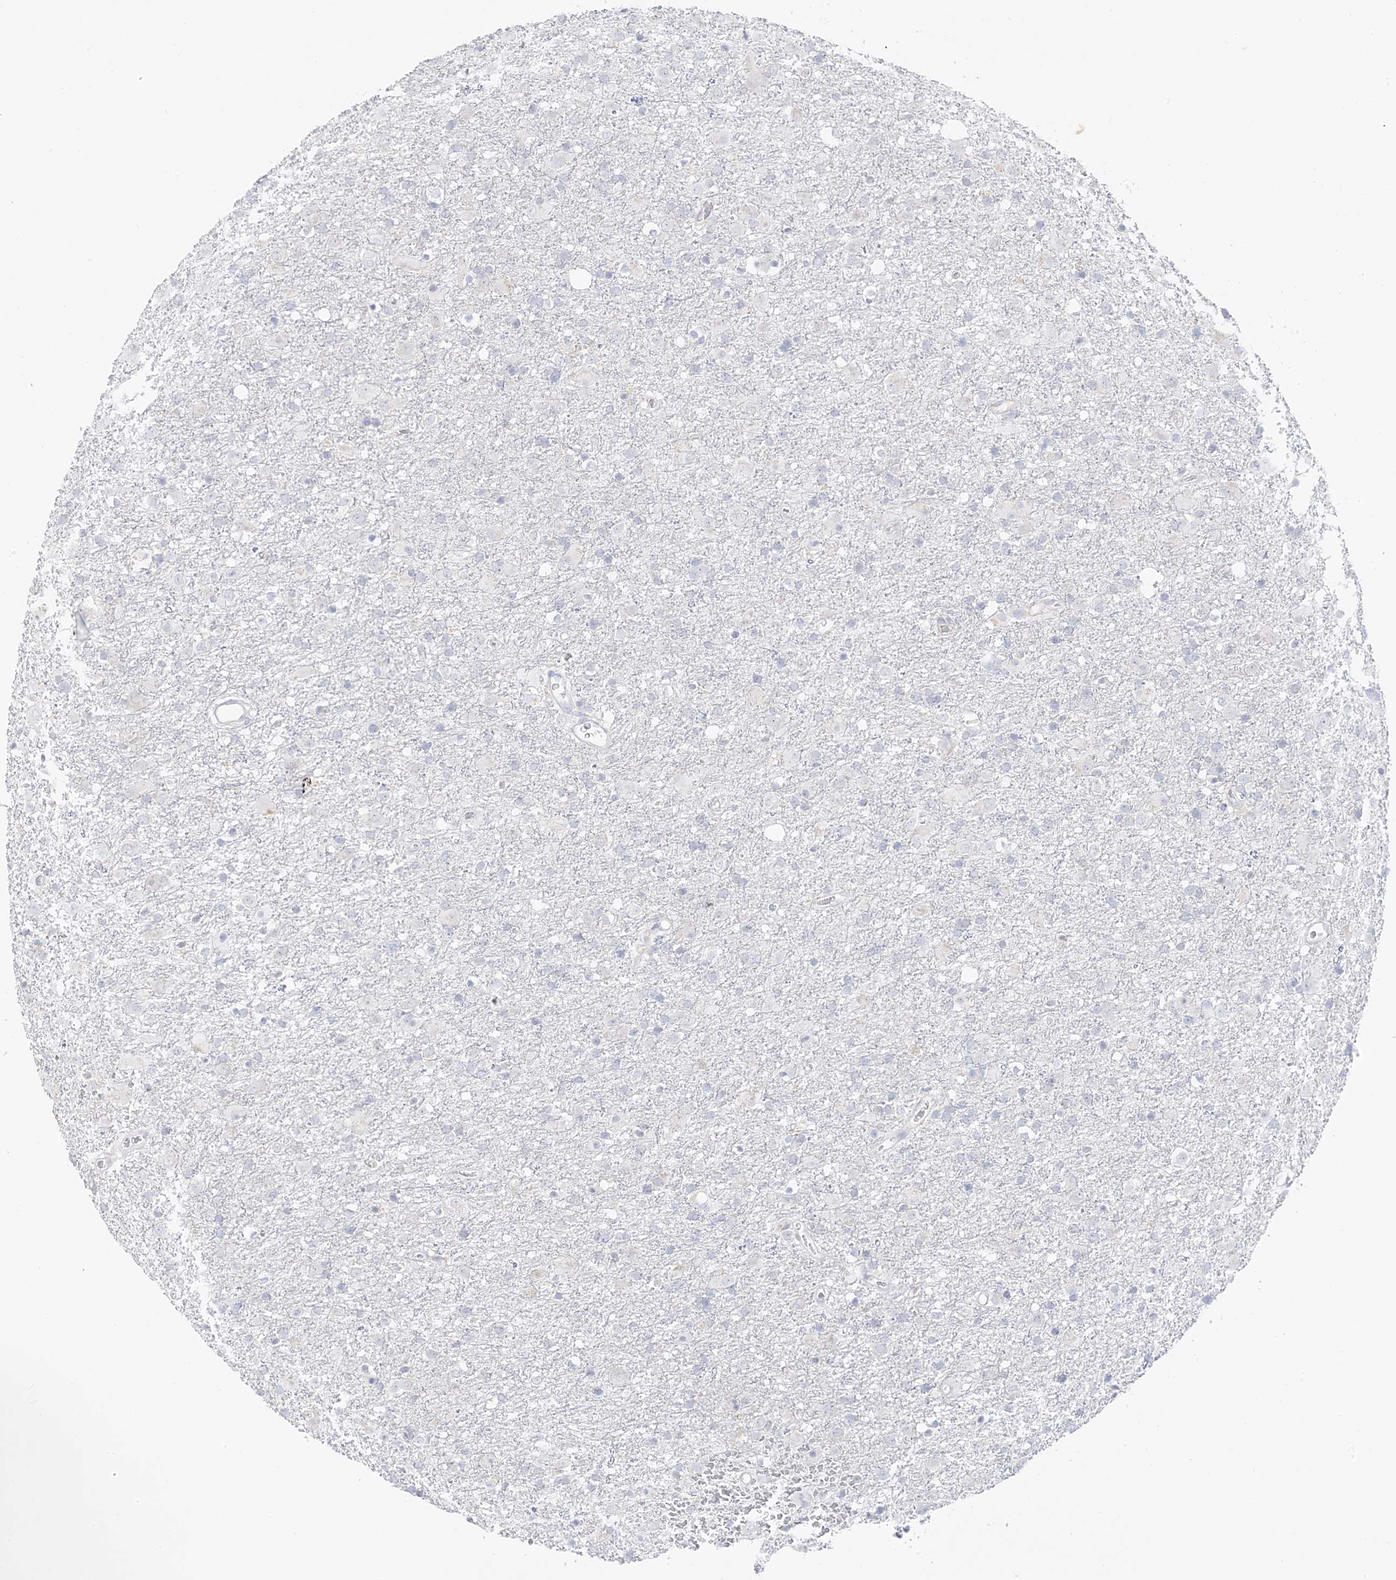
{"staining": {"intensity": "negative", "quantity": "none", "location": "none"}, "tissue": "glioma", "cell_type": "Tumor cells", "image_type": "cancer", "snomed": [{"axis": "morphology", "description": "Glioma, malignant, Low grade"}, {"axis": "topography", "description": "Brain"}], "caption": "Tumor cells show no significant positivity in malignant glioma (low-grade).", "gene": "TRANK1", "patient": {"sex": "male", "age": 65}}